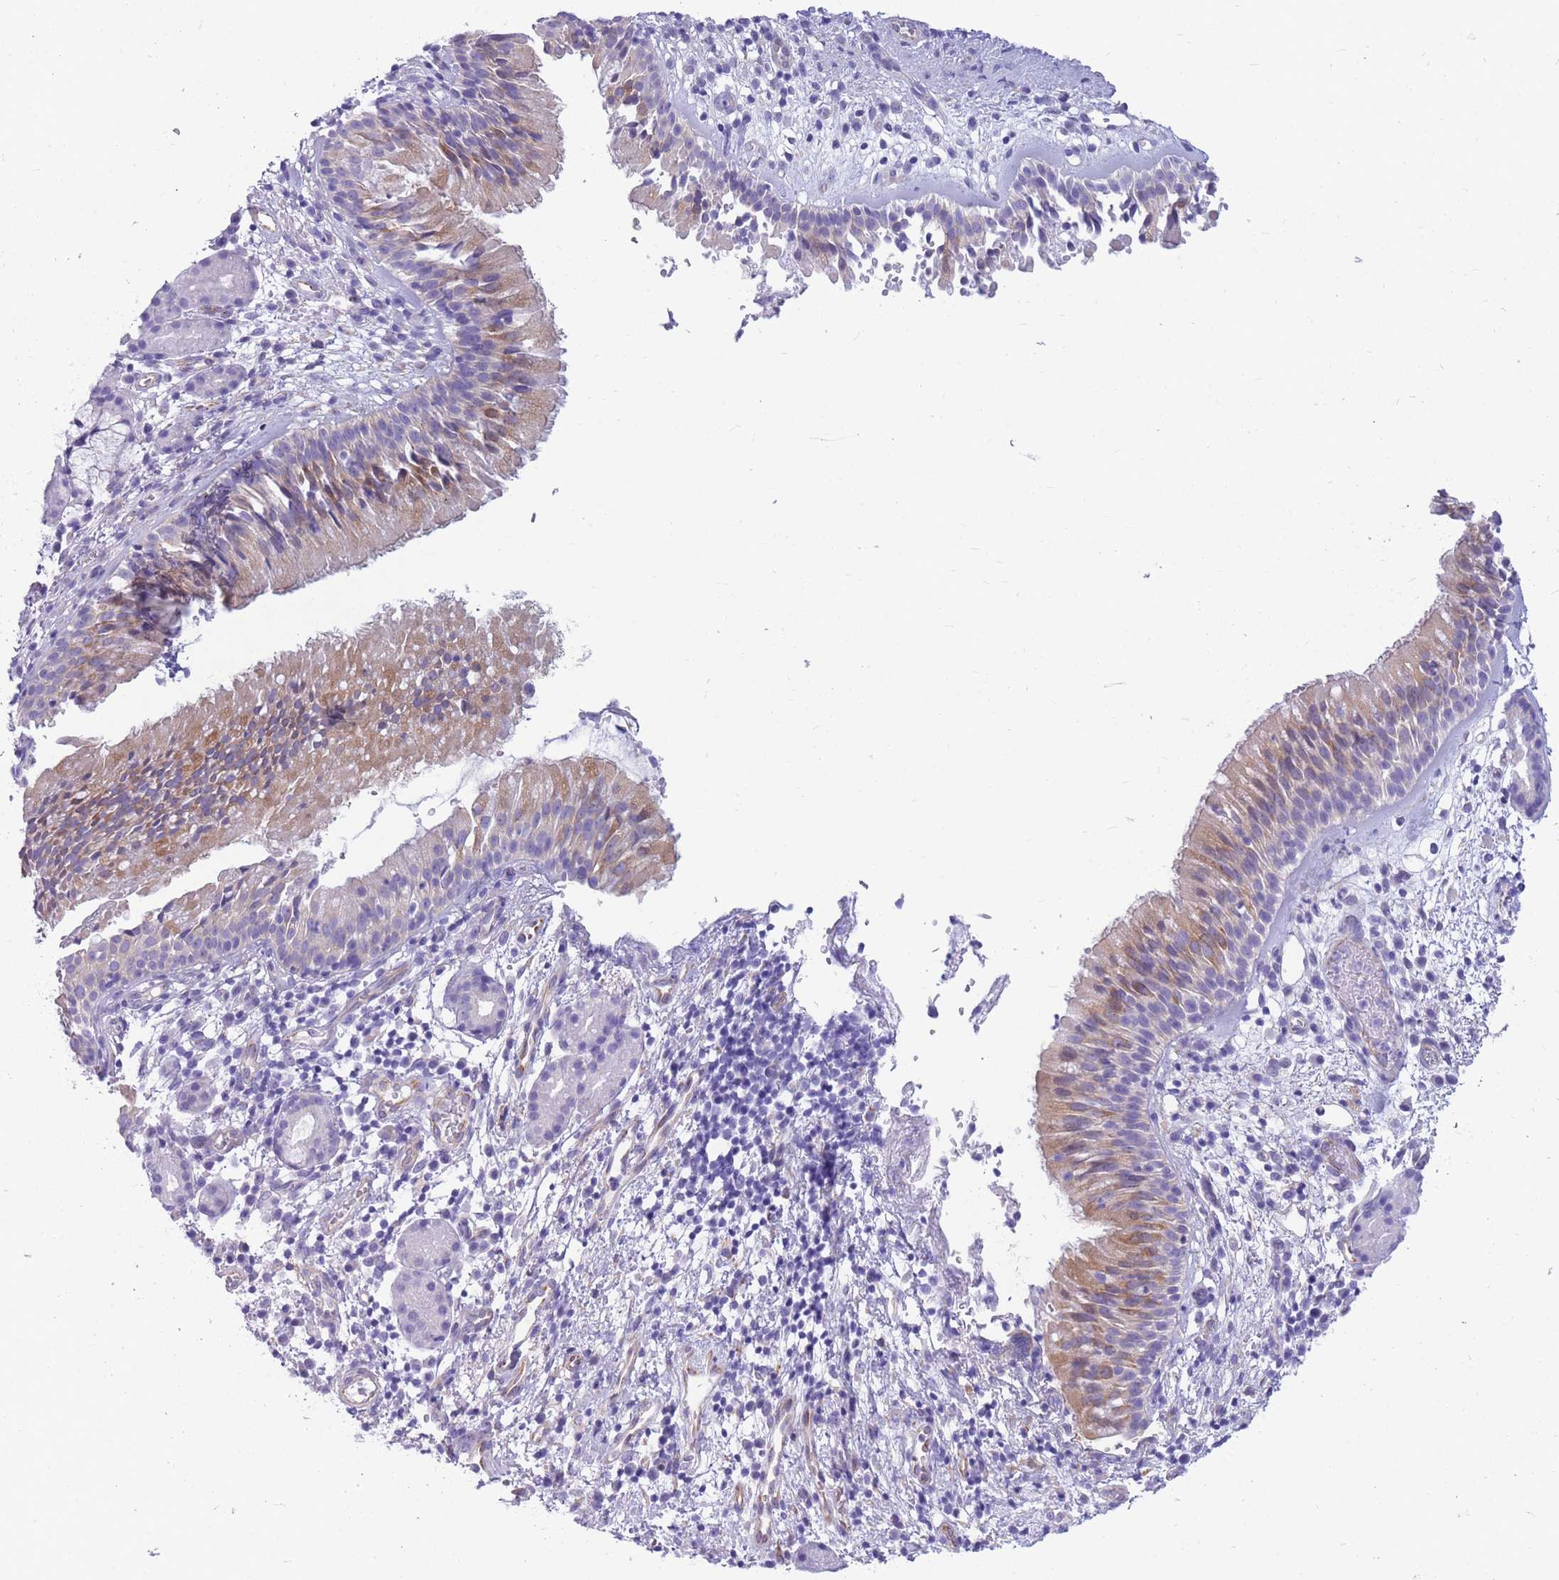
{"staining": {"intensity": "weak", "quantity": "25%-75%", "location": "cytoplasmic/membranous"}, "tissue": "nasopharynx", "cell_type": "Respiratory epithelial cells", "image_type": "normal", "snomed": [{"axis": "morphology", "description": "Normal tissue, NOS"}, {"axis": "topography", "description": "Nasopharynx"}], "caption": "Brown immunohistochemical staining in unremarkable human nasopharynx reveals weak cytoplasmic/membranous positivity in approximately 25%-75% of respiratory epithelial cells. (brown staining indicates protein expression, while blue staining denotes nuclei).", "gene": "MTSS2", "patient": {"sex": "male", "age": 65}}